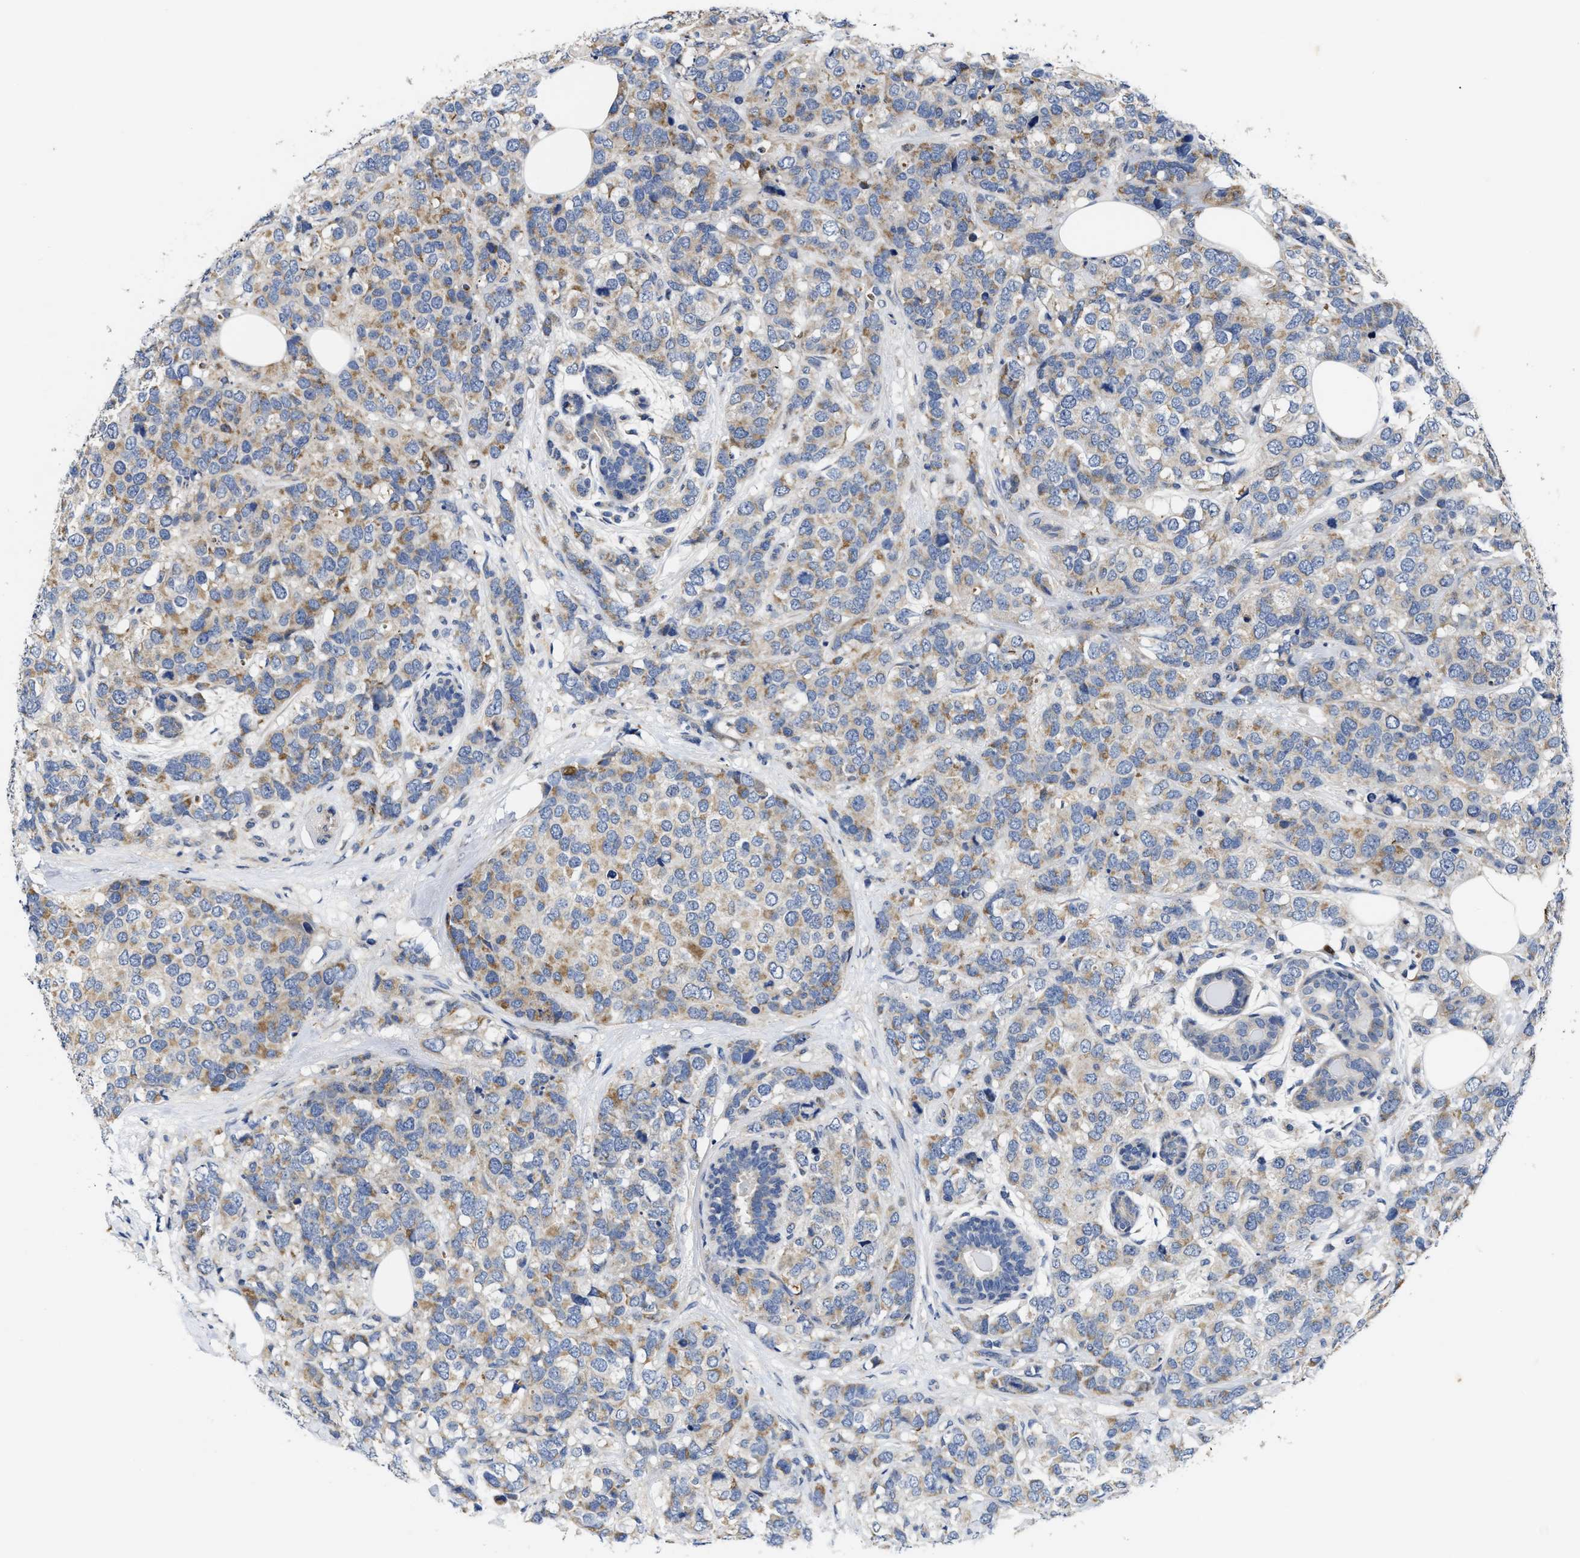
{"staining": {"intensity": "moderate", "quantity": "25%-75%", "location": "cytoplasmic/membranous"}, "tissue": "breast cancer", "cell_type": "Tumor cells", "image_type": "cancer", "snomed": [{"axis": "morphology", "description": "Lobular carcinoma"}, {"axis": "topography", "description": "Breast"}], "caption": "Tumor cells demonstrate medium levels of moderate cytoplasmic/membranous positivity in about 25%-75% of cells in lobular carcinoma (breast).", "gene": "EFNA4", "patient": {"sex": "female", "age": 59}}